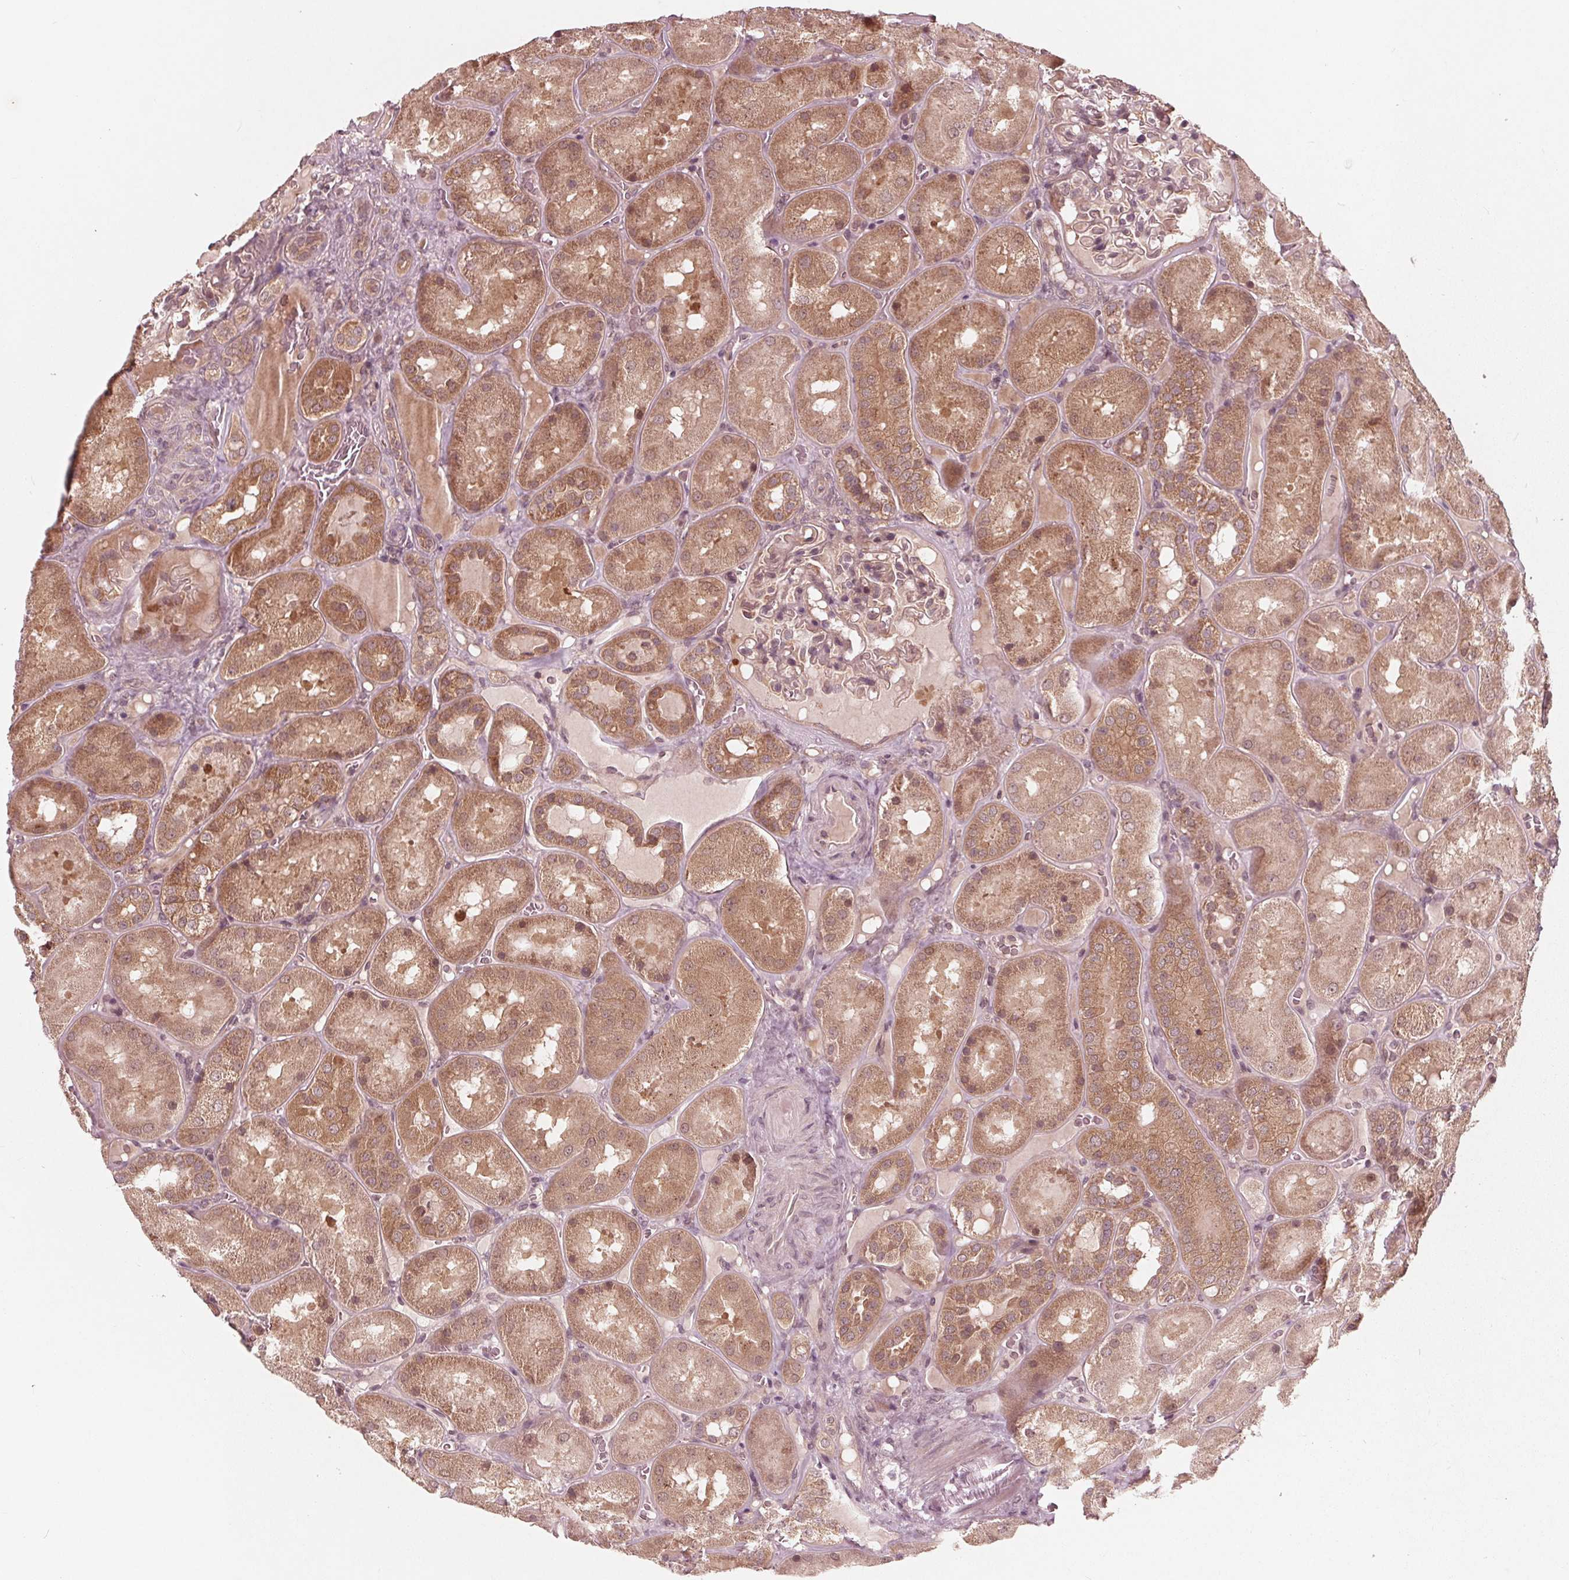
{"staining": {"intensity": "moderate", "quantity": "<25%", "location": "cytoplasmic/membranous"}, "tissue": "kidney", "cell_type": "Cells in glomeruli", "image_type": "normal", "snomed": [{"axis": "morphology", "description": "Normal tissue, NOS"}, {"axis": "topography", "description": "Kidney"}], "caption": "Immunohistochemistry (IHC) (DAB (3,3'-diaminobenzidine)) staining of unremarkable kidney displays moderate cytoplasmic/membranous protein staining in about <25% of cells in glomeruli.", "gene": "UBALD1", "patient": {"sex": "male", "age": 73}}